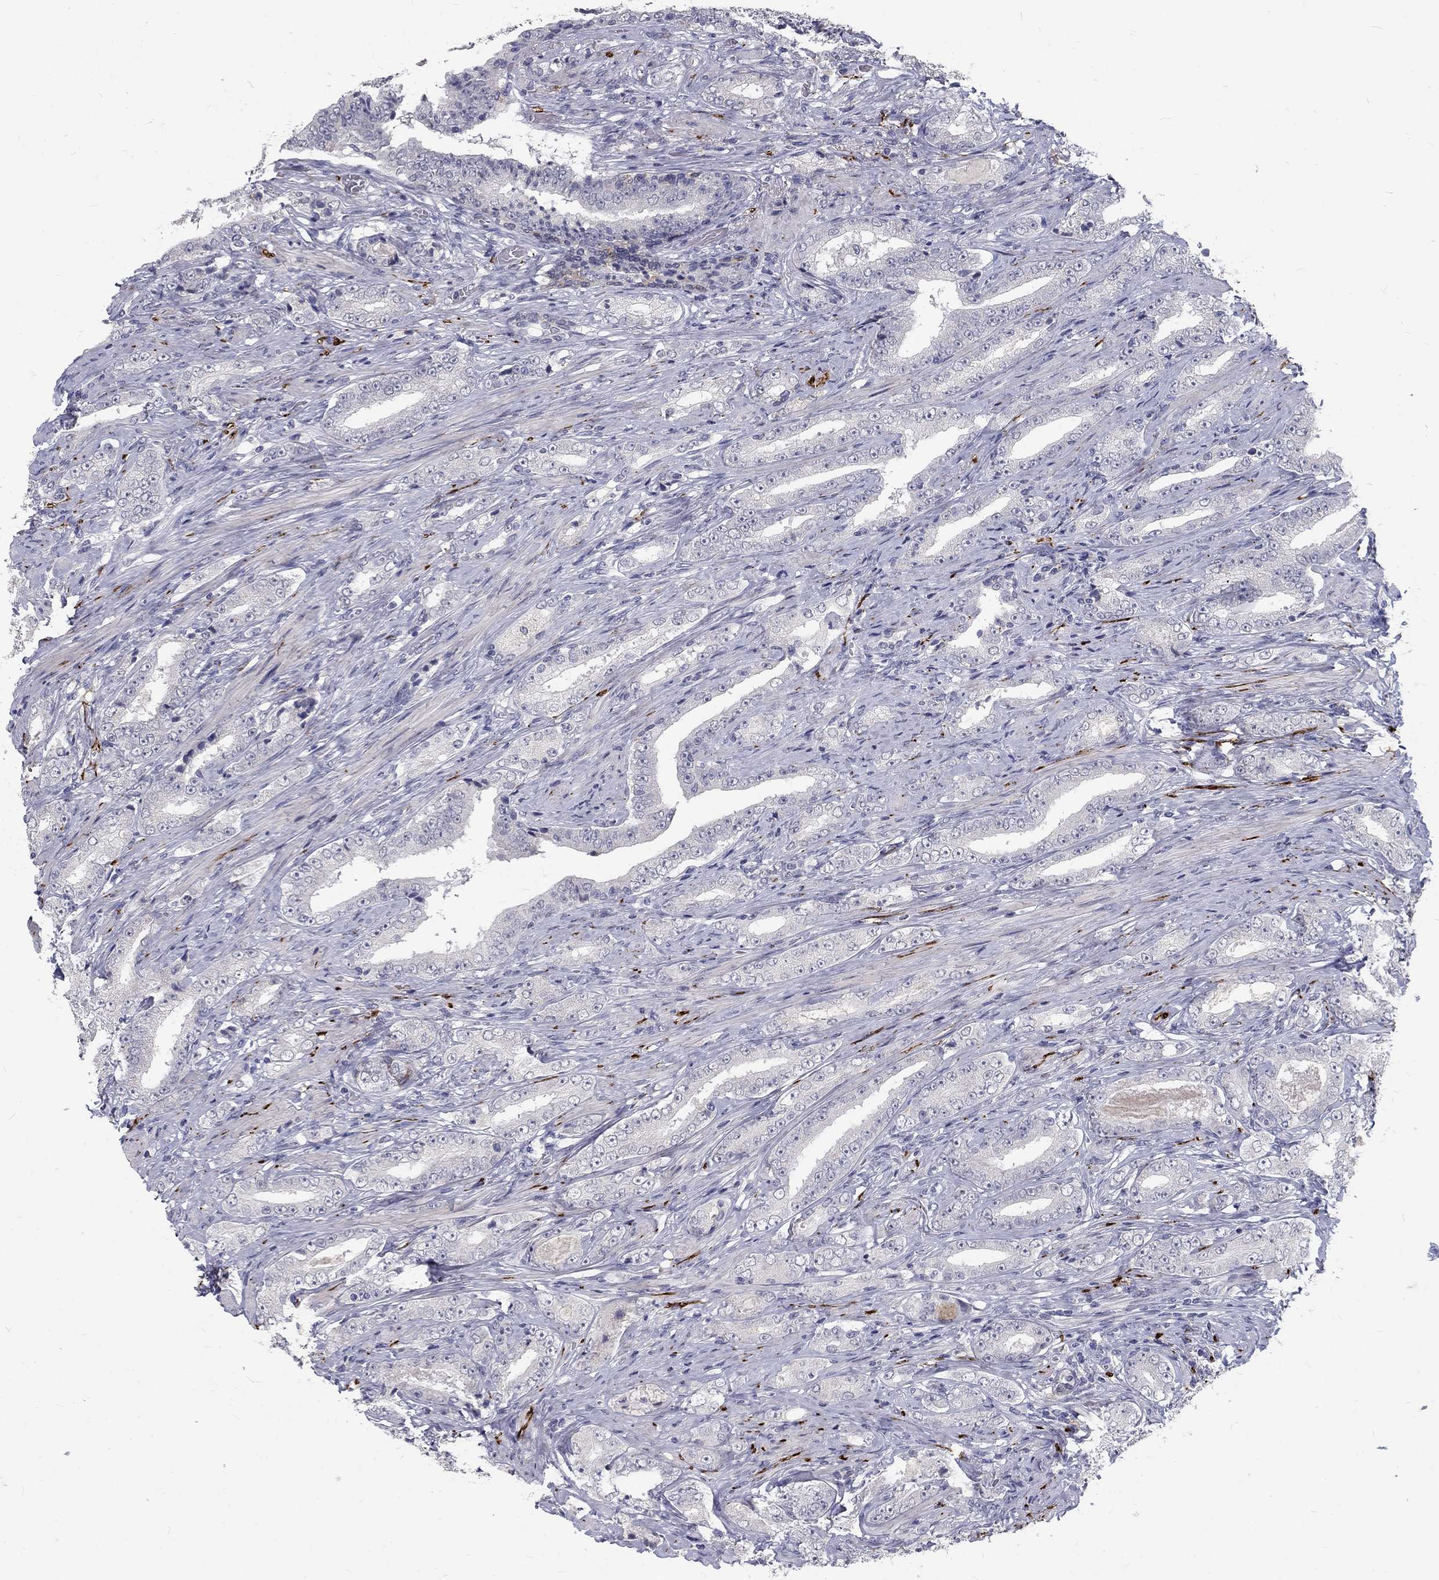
{"staining": {"intensity": "negative", "quantity": "none", "location": "none"}, "tissue": "prostate cancer", "cell_type": "Tumor cells", "image_type": "cancer", "snomed": [{"axis": "morphology", "description": "Adenocarcinoma, Low grade"}, {"axis": "topography", "description": "Prostate and seminal vesicle, NOS"}], "caption": "Immunohistochemical staining of prostate cancer (low-grade adenocarcinoma) reveals no significant expression in tumor cells.", "gene": "NOS1", "patient": {"sex": "male", "age": 61}}